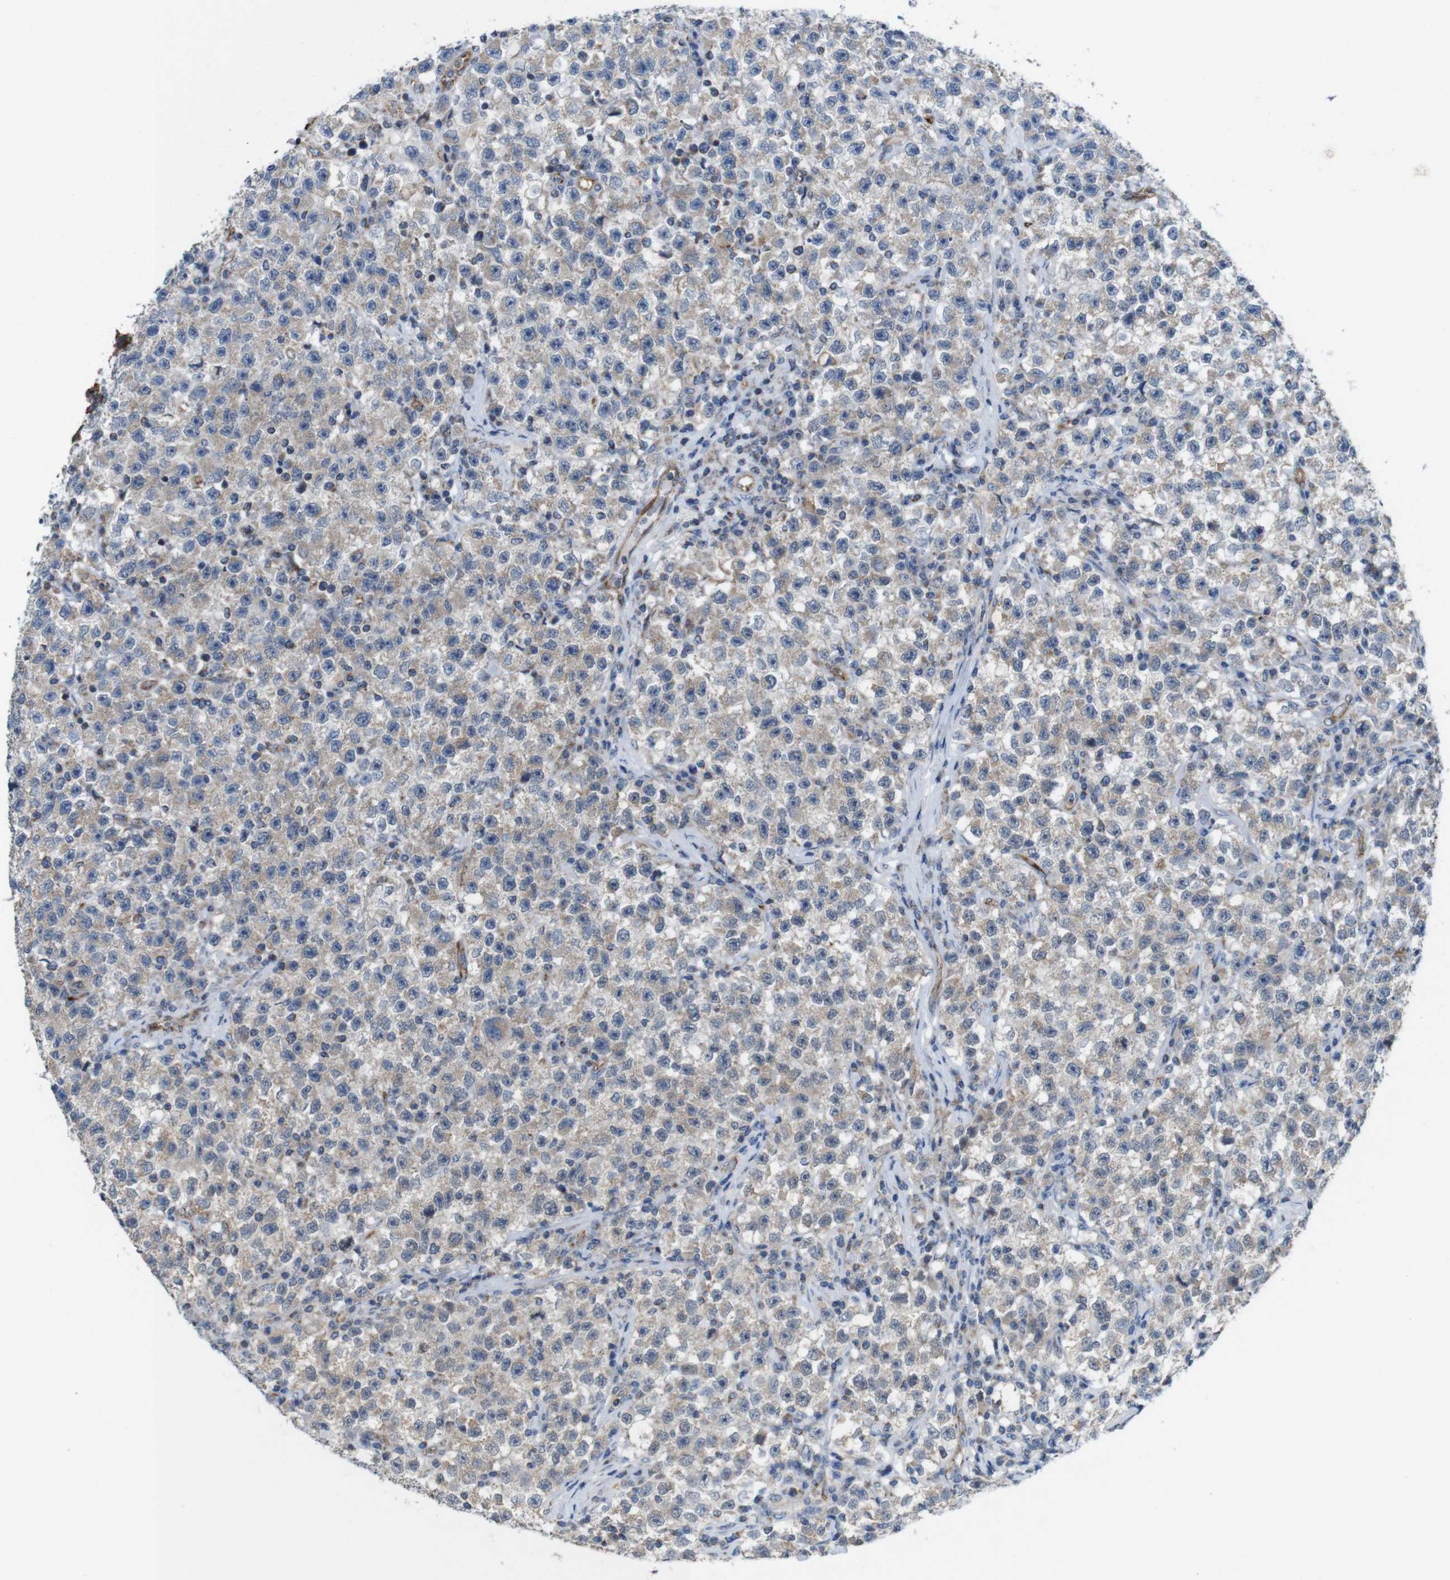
{"staining": {"intensity": "weak", "quantity": ">75%", "location": "cytoplasmic/membranous"}, "tissue": "testis cancer", "cell_type": "Tumor cells", "image_type": "cancer", "snomed": [{"axis": "morphology", "description": "Seminoma, NOS"}, {"axis": "topography", "description": "Testis"}], "caption": "Weak cytoplasmic/membranous staining is seen in approximately >75% of tumor cells in testis seminoma.", "gene": "EFCAB14", "patient": {"sex": "male", "age": 22}}